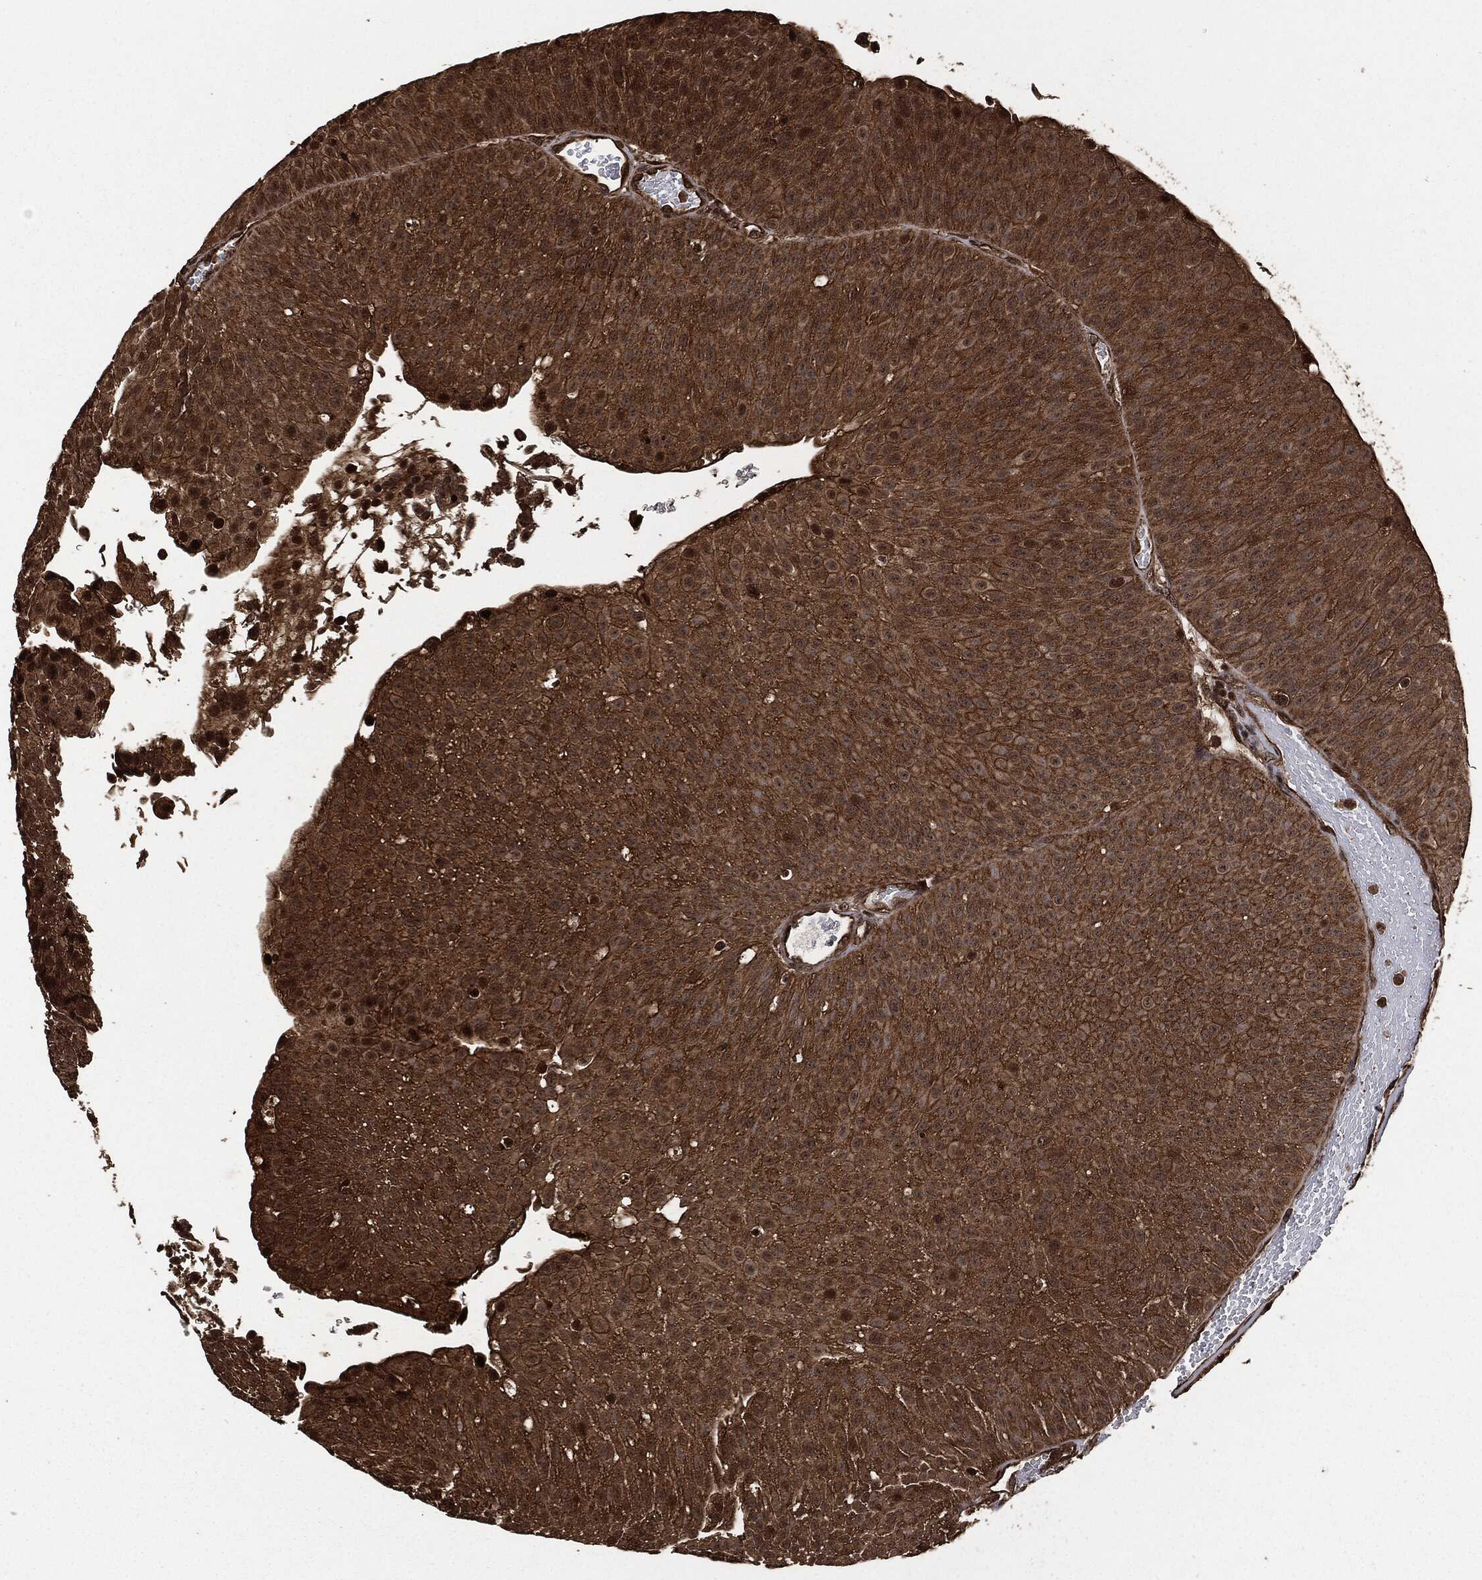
{"staining": {"intensity": "moderate", "quantity": ">75%", "location": "cytoplasmic/membranous"}, "tissue": "urothelial cancer", "cell_type": "Tumor cells", "image_type": "cancer", "snomed": [{"axis": "morphology", "description": "Urothelial carcinoma, Low grade"}, {"axis": "topography", "description": "Urinary bladder"}], "caption": "The photomicrograph shows staining of urothelial carcinoma (low-grade), revealing moderate cytoplasmic/membranous protein positivity (brown color) within tumor cells.", "gene": "HRAS", "patient": {"sex": "male", "age": 65}}